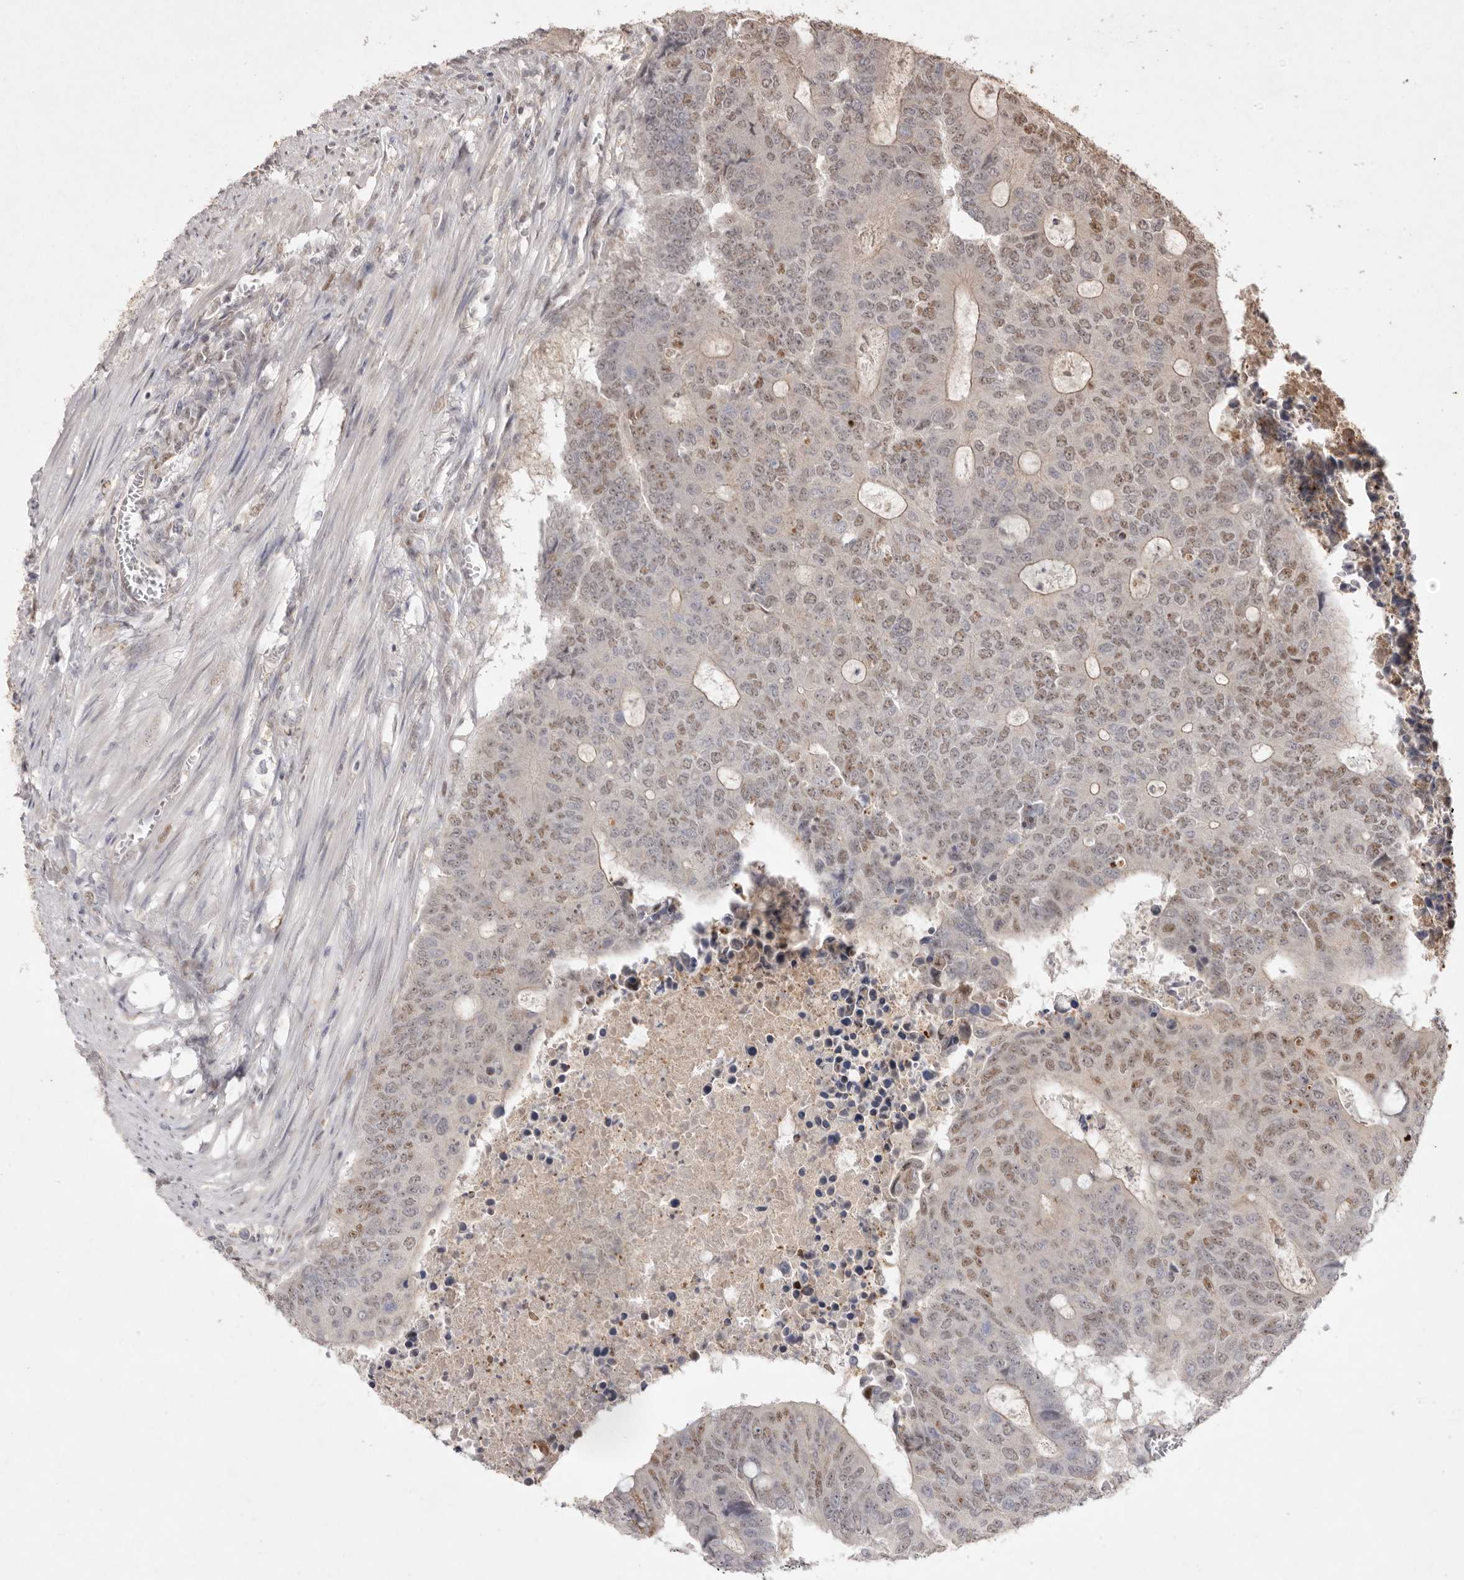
{"staining": {"intensity": "moderate", "quantity": "25%-75%", "location": "nuclear"}, "tissue": "colorectal cancer", "cell_type": "Tumor cells", "image_type": "cancer", "snomed": [{"axis": "morphology", "description": "Adenocarcinoma, NOS"}, {"axis": "topography", "description": "Colon"}], "caption": "Adenocarcinoma (colorectal) stained for a protein (brown) reveals moderate nuclear positive positivity in about 25%-75% of tumor cells.", "gene": "TADA1", "patient": {"sex": "male", "age": 87}}